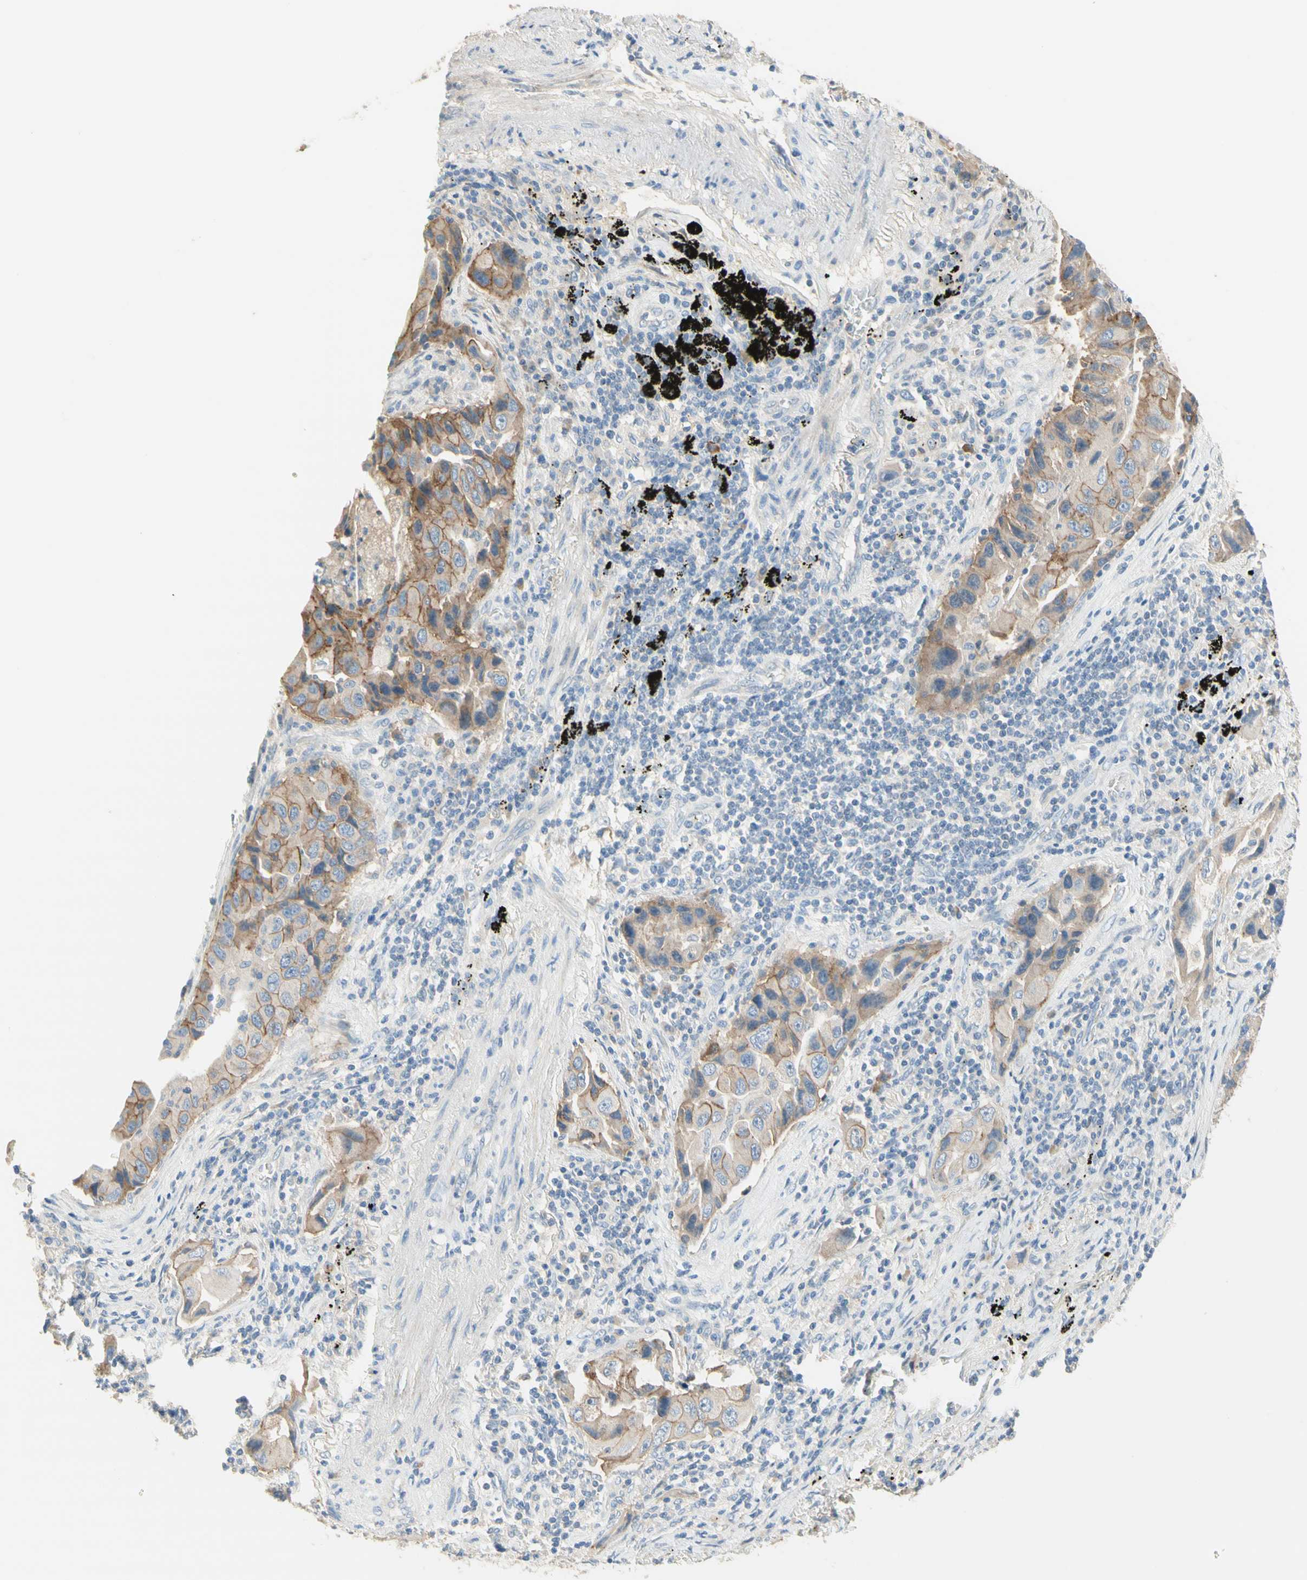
{"staining": {"intensity": "moderate", "quantity": ">75%", "location": "cytoplasmic/membranous"}, "tissue": "lung cancer", "cell_type": "Tumor cells", "image_type": "cancer", "snomed": [{"axis": "morphology", "description": "Adenocarcinoma, NOS"}, {"axis": "topography", "description": "Lung"}], "caption": "Protein staining of lung cancer (adenocarcinoma) tissue demonstrates moderate cytoplasmic/membranous staining in approximately >75% of tumor cells.", "gene": "NECTIN4", "patient": {"sex": "female", "age": 65}}